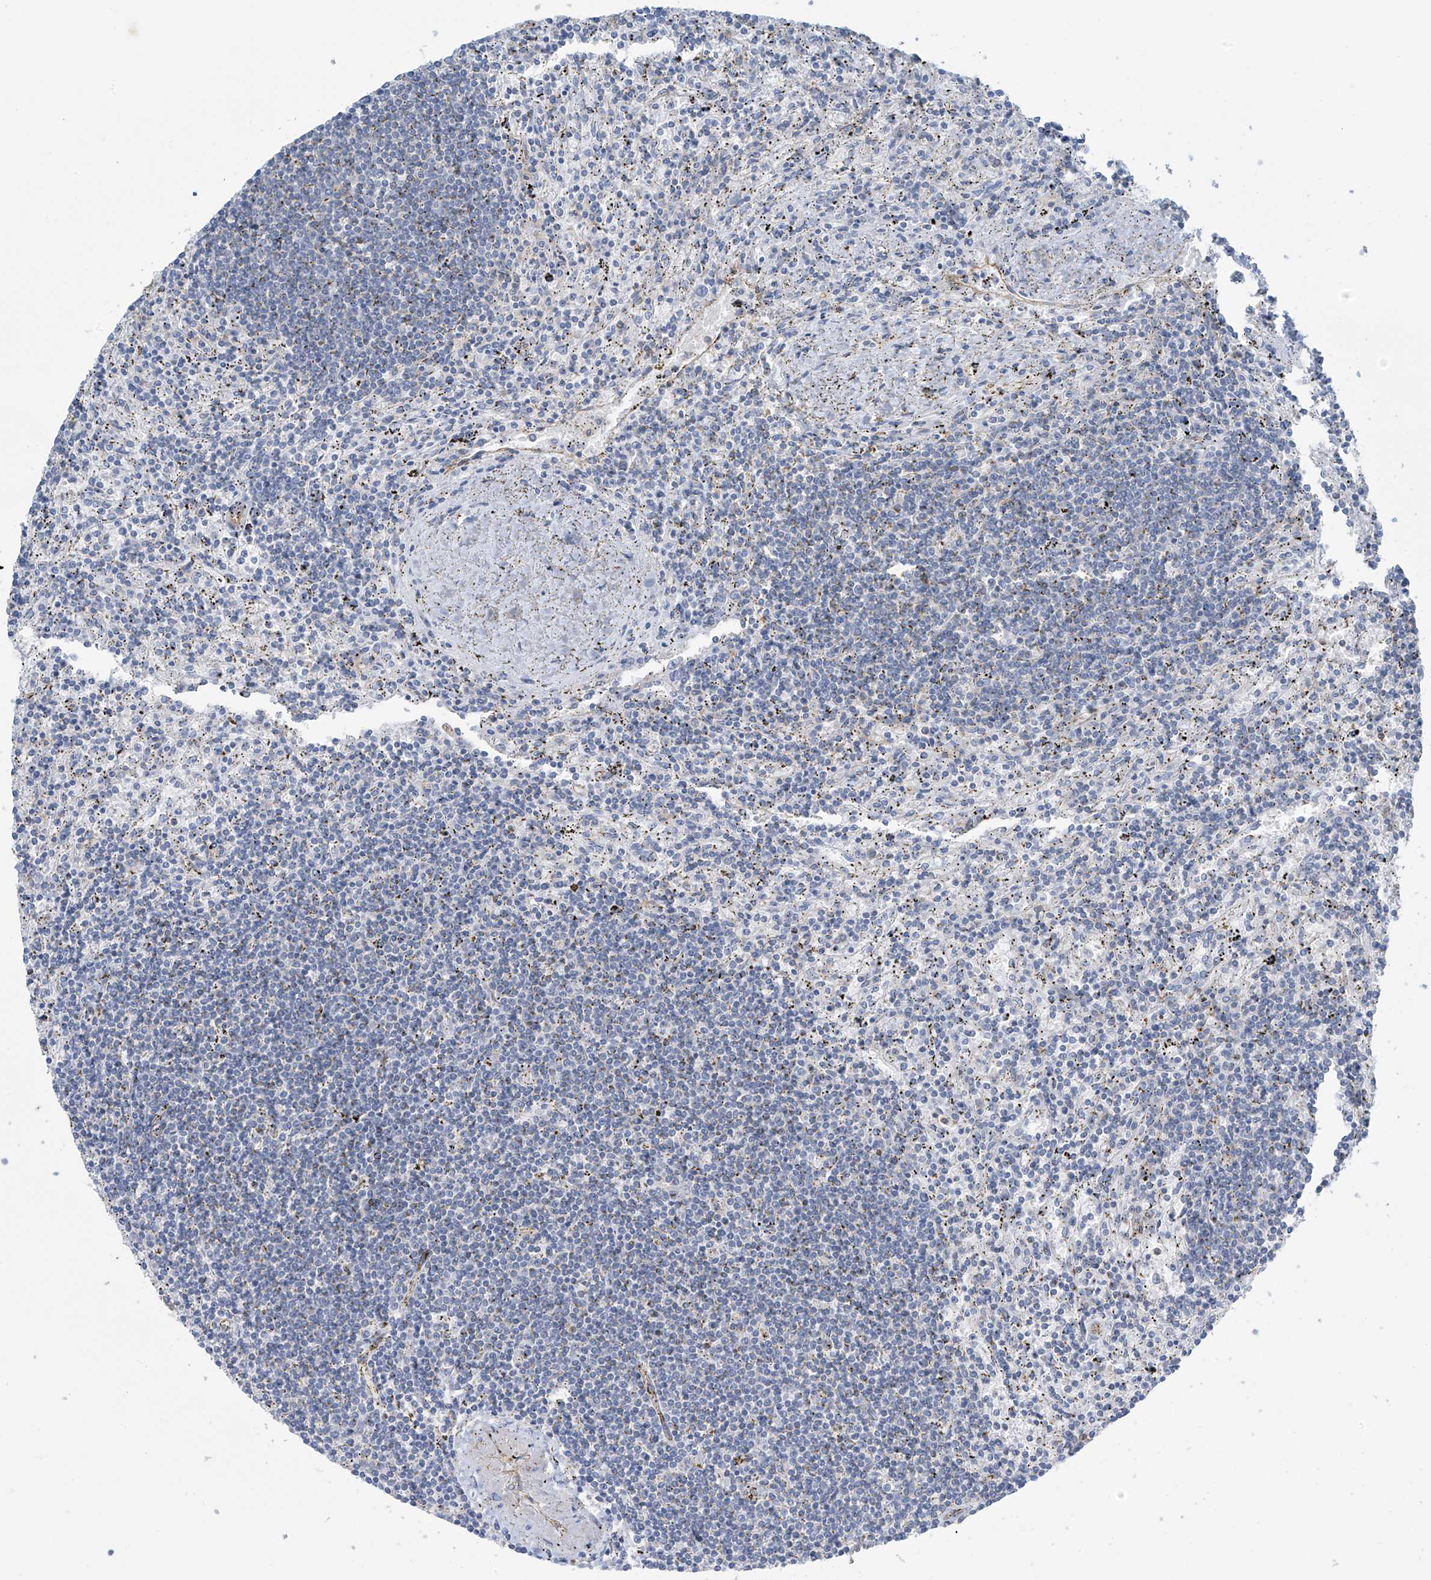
{"staining": {"intensity": "negative", "quantity": "none", "location": "none"}, "tissue": "lymphoma", "cell_type": "Tumor cells", "image_type": "cancer", "snomed": [{"axis": "morphology", "description": "Malignant lymphoma, non-Hodgkin's type, Low grade"}, {"axis": "topography", "description": "Spleen"}], "caption": "The photomicrograph demonstrates no staining of tumor cells in lymphoma.", "gene": "ZNF846", "patient": {"sex": "male", "age": 76}}